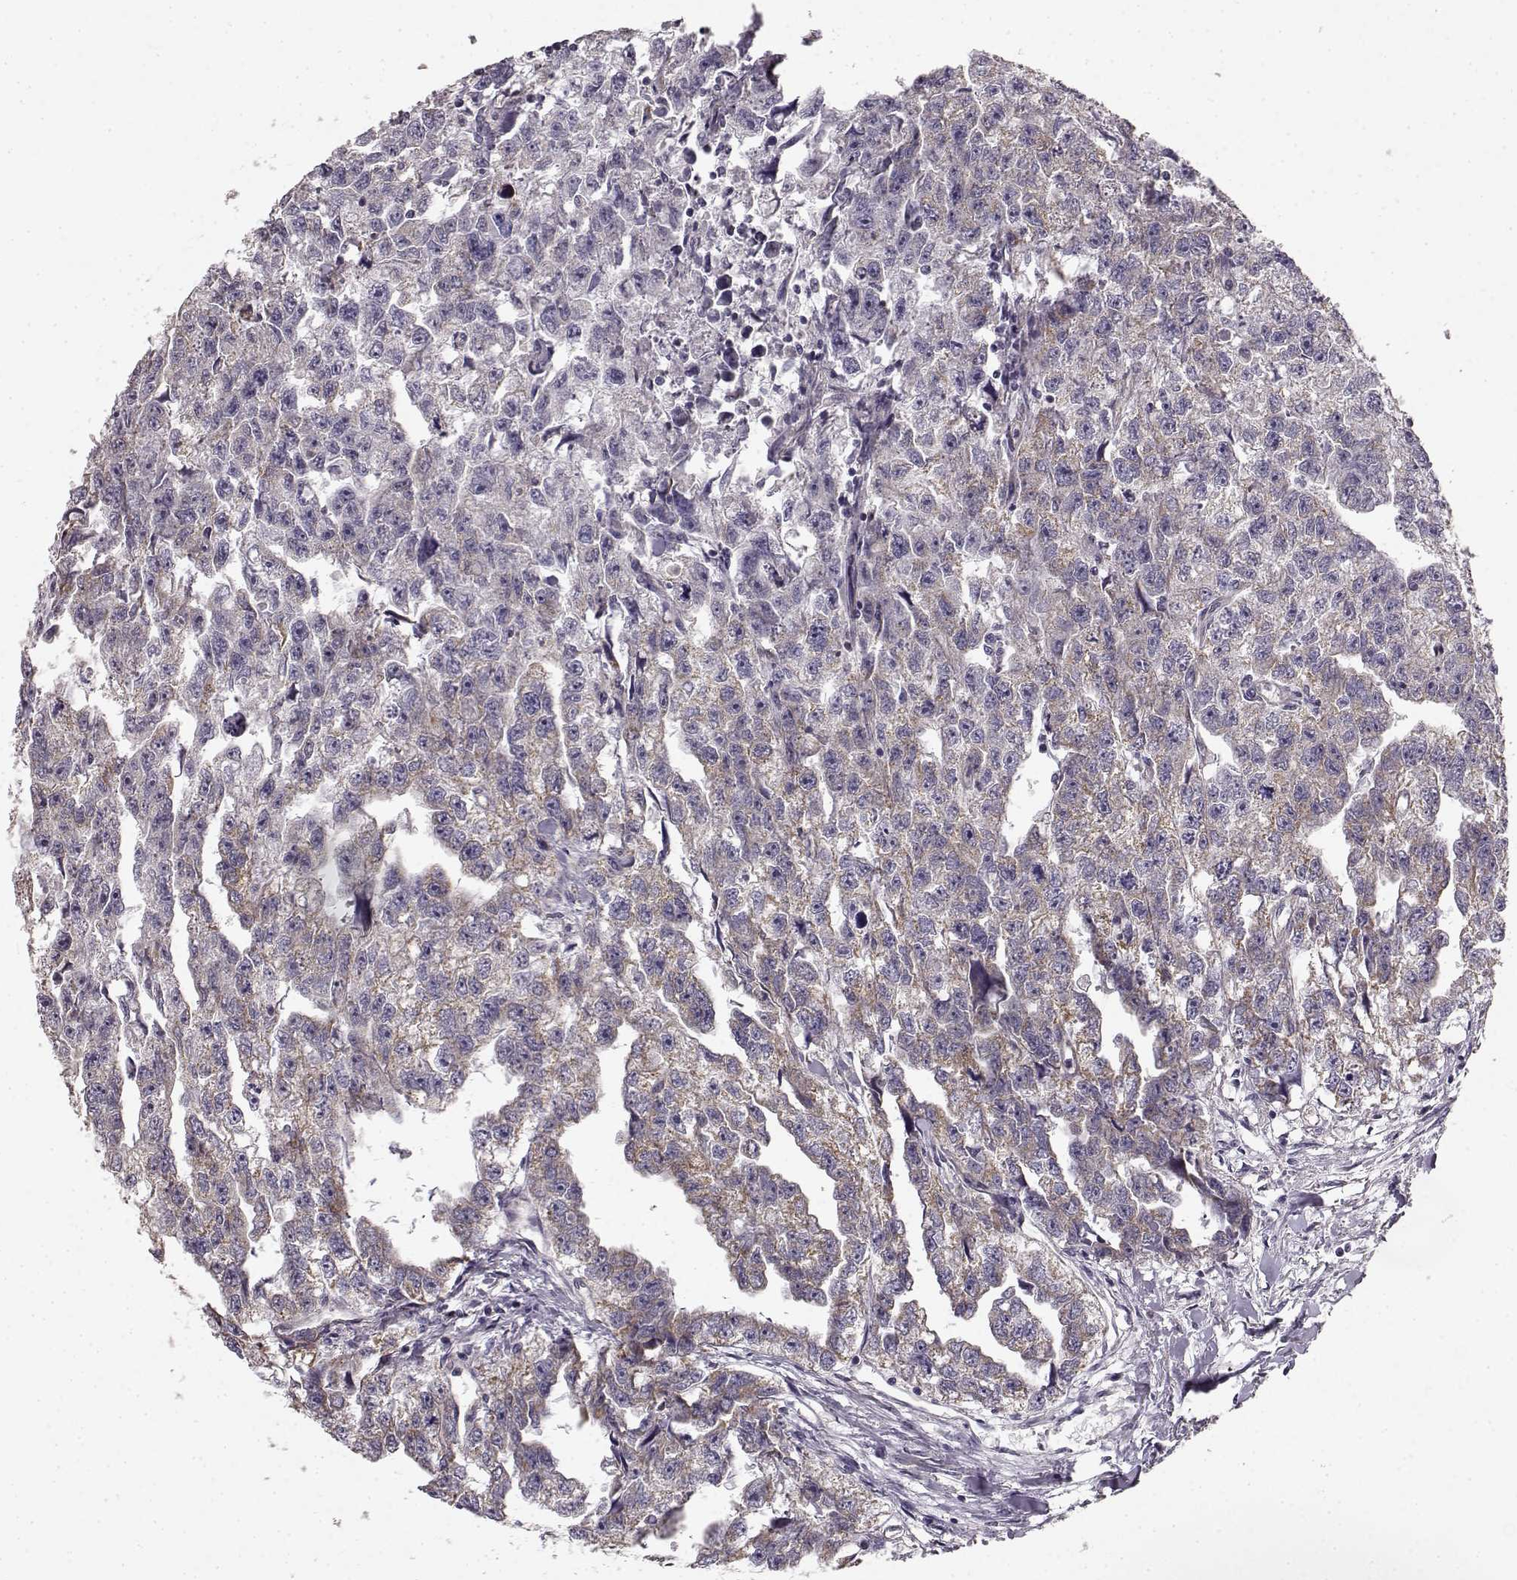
{"staining": {"intensity": "weak", "quantity": ">75%", "location": "cytoplasmic/membranous"}, "tissue": "testis cancer", "cell_type": "Tumor cells", "image_type": "cancer", "snomed": [{"axis": "morphology", "description": "Carcinoma, Embryonal, NOS"}, {"axis": "morphology", "description": "Teratoma, malignant, NOS"}, {"axis": "topography", "description": "Testis"}], "caption": "Weak cytoplasmic/membranous expression for a protein is appreciated in about >75% of tumor cells of testis cancer (embryonal carcinoma) using immunohistochemistry (IHC).", "gene": "ERBB3", "patient": {"sex": "male", "age": 44}}